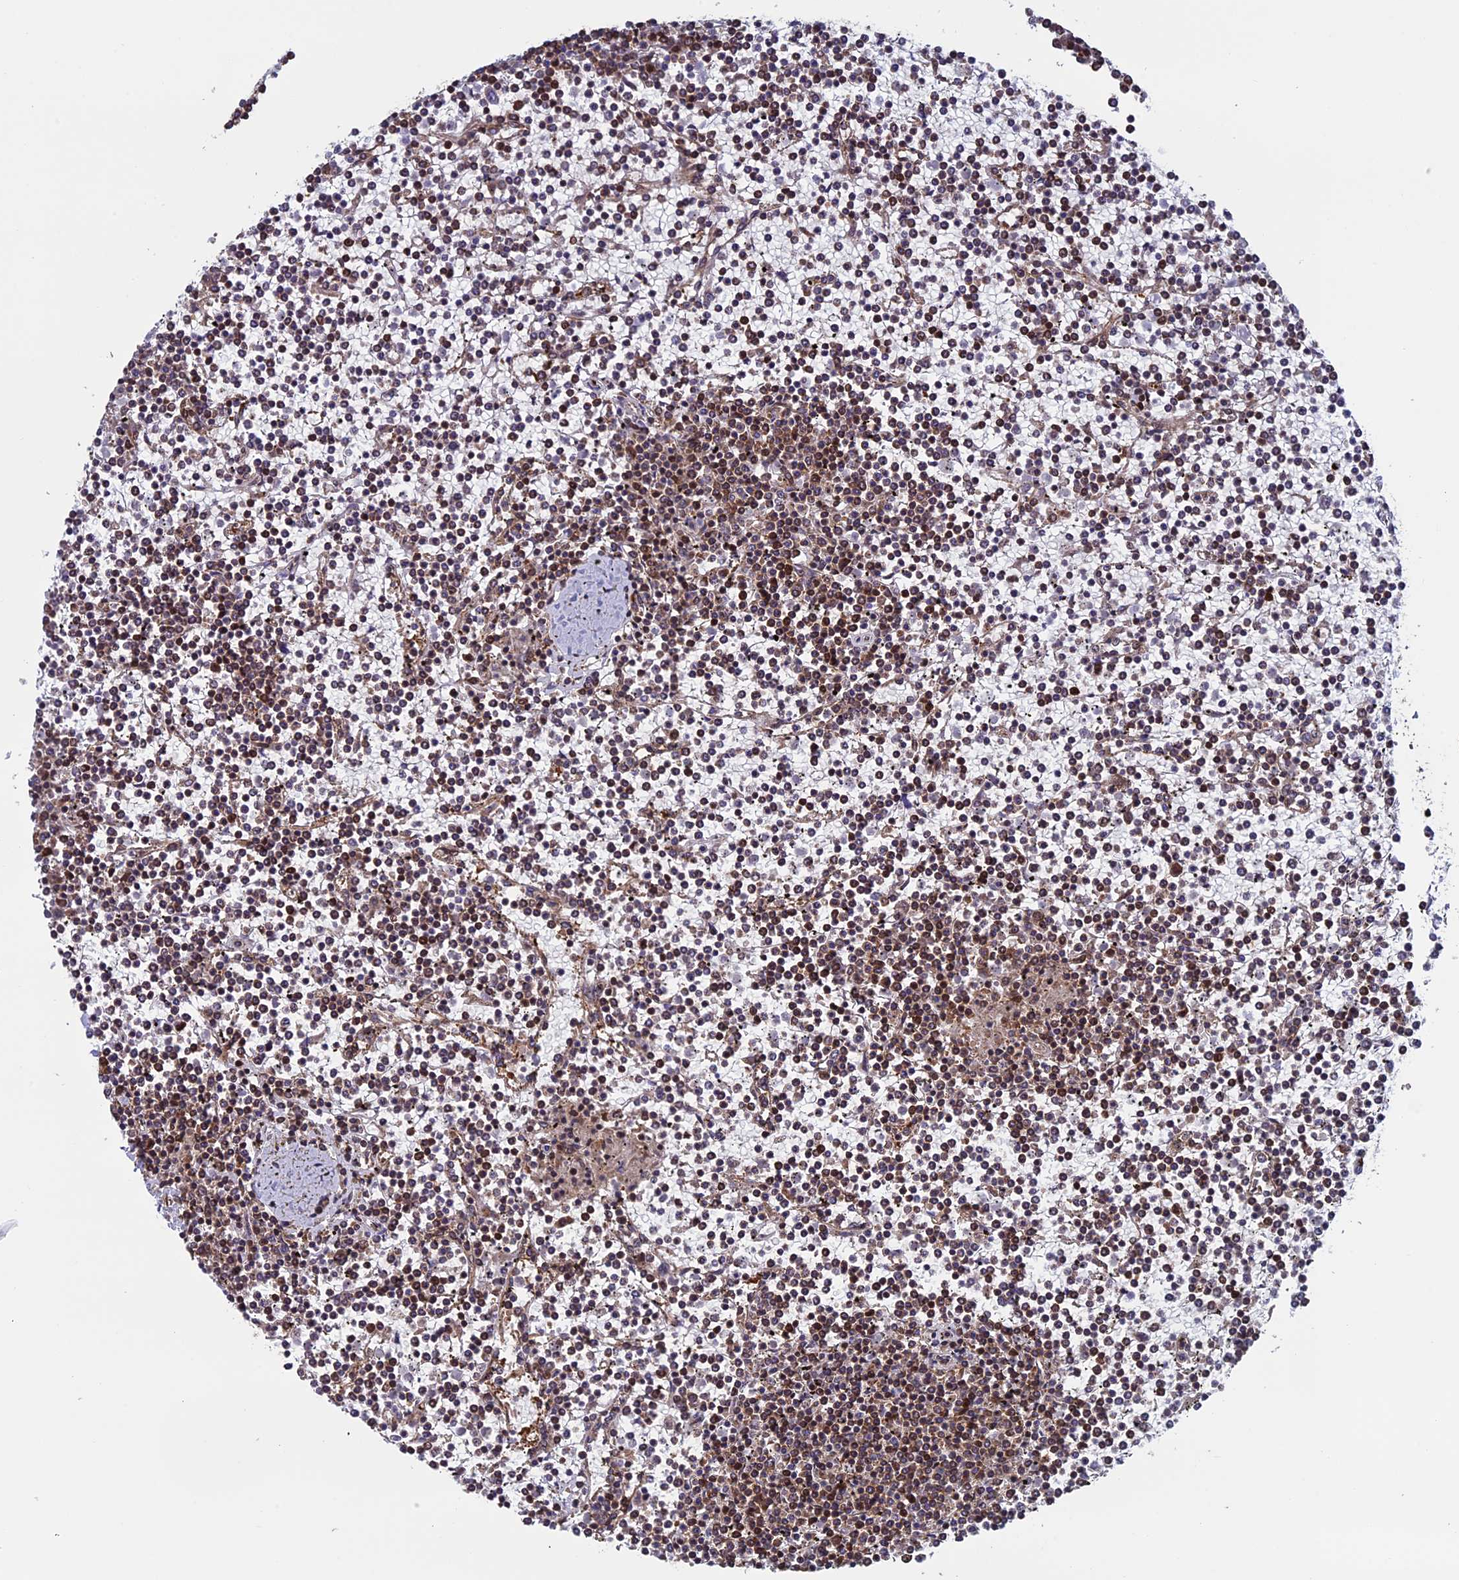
{"staining": {"intensity": "moderate", "quantity": ">75%", "location": "cytoplasmic/membranous"}, "tissue": "lymphoma", "cell_type": "Tumor cells", "image_type": "cancer", "snomed": [{"axis": "morphology", "description": "Malignant lymphoma, non-Hodgkin's type, Low grade"}, {"axis": "topography", "description": "Spleen"}], "caption": "Malignant lymphoma, non-Hodgkin's type (low-grade) stained for a protein demonstrates moderate cytoplasmic/membranous positivity in tumor cells. The staining was performed using DAB (3,3'-diaminobenzidine) to visualize the protein expression in brown, while the nuclei were stained in blue with hematoxylin (Magnification: 20x).", "gene": "CCDC8", "patient": {"sex": "female", "age": 19}}